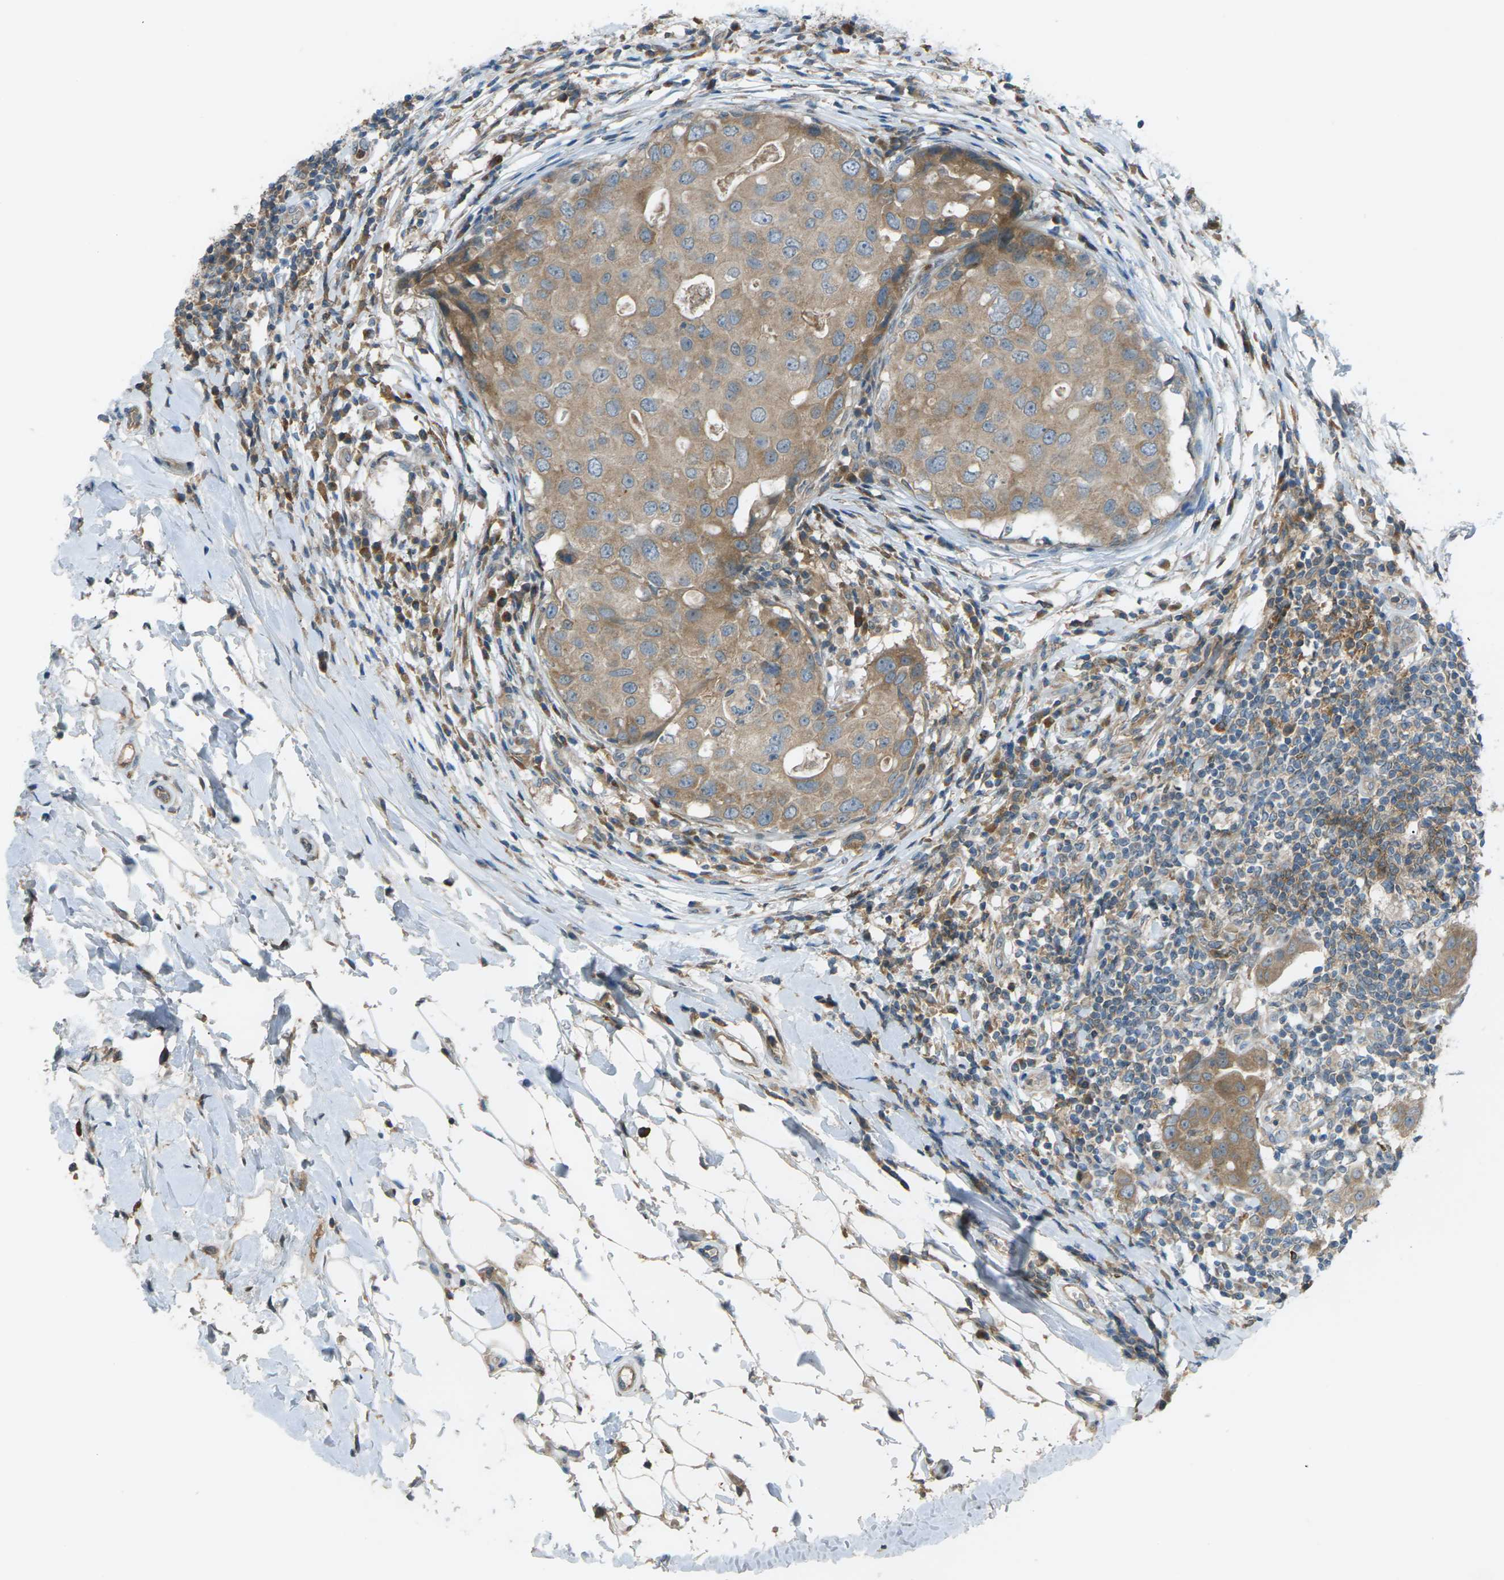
{"staining": {"intensity": "moderate", "quantity": ">75%", "location": "cytoplasmic/membranous"}, "tissue": "breast cancer", "cell_type": "Tumor cells", "image_type": "cancer", "snomed": [{"axis": "morphology", "description": "Duct carcinoma"}, {"axis": "topography", "description": "Breast"}], "caption": "Protein staining reveals moderate cytoplasmic/membranous expression in approximately >75% of tumor cells in breast cancer. Nuclei are stained in blue.", "gene": "DYRK1A", "patient": {"sex": "female", "age": 27}}